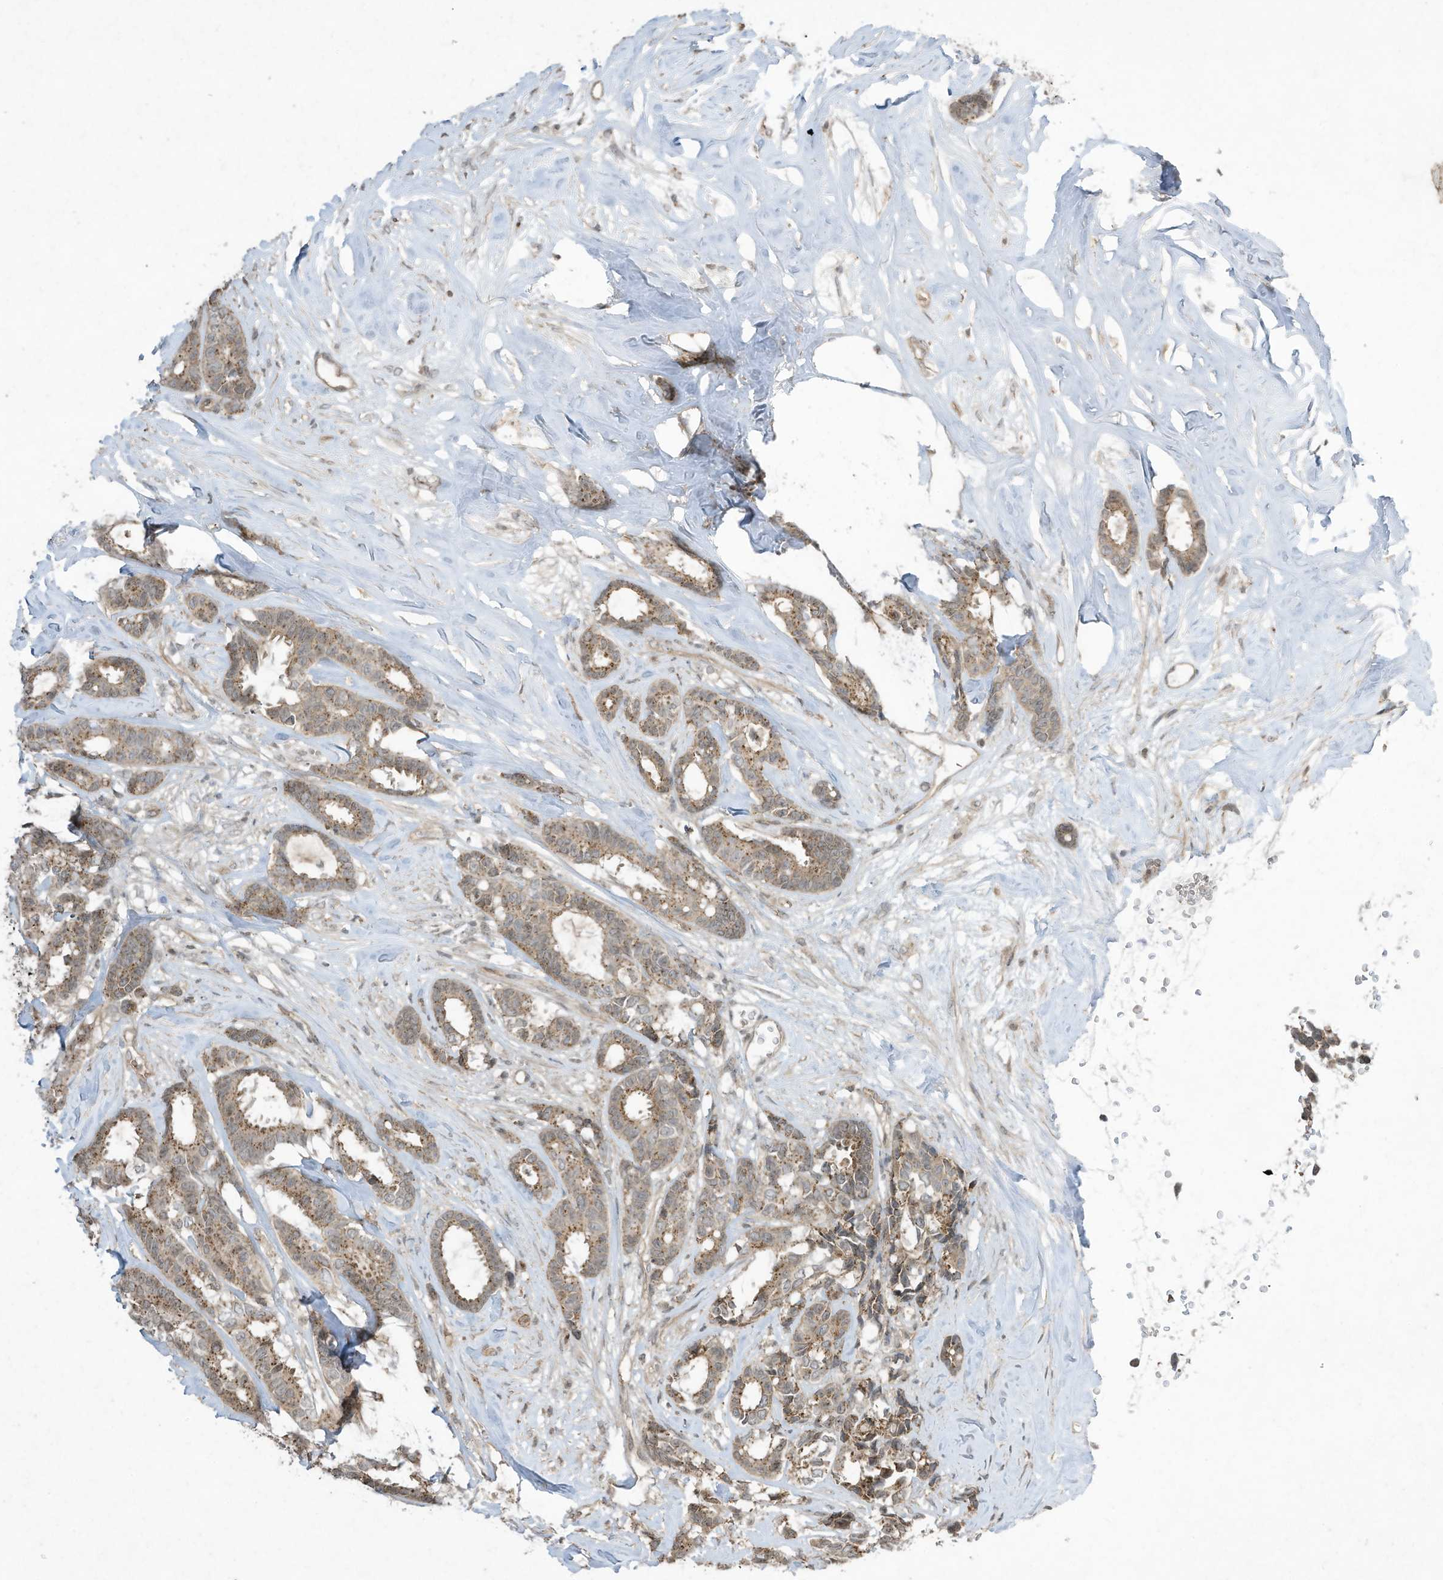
{"staining": {"intensity": "moderate", "quantity": ">75%", "location": "cytoplasmic/membranous"}, "tissue": "breast cancer", "cell_type": "Tumor cells", "image_type": "cancer", "snomed": [{"axis": "morphology", "description": "Duct carcinoma"}, {"axis": "topography", "description": "Breast"}], "caption": "Protein staining shows moderate cytoplasmic/membranous positivity in about >75% of tumor cells in breast cancer (invasive ductal carcinoma).", "gene": "MATN2", "patient": {"sex": "female", "age": 87}}